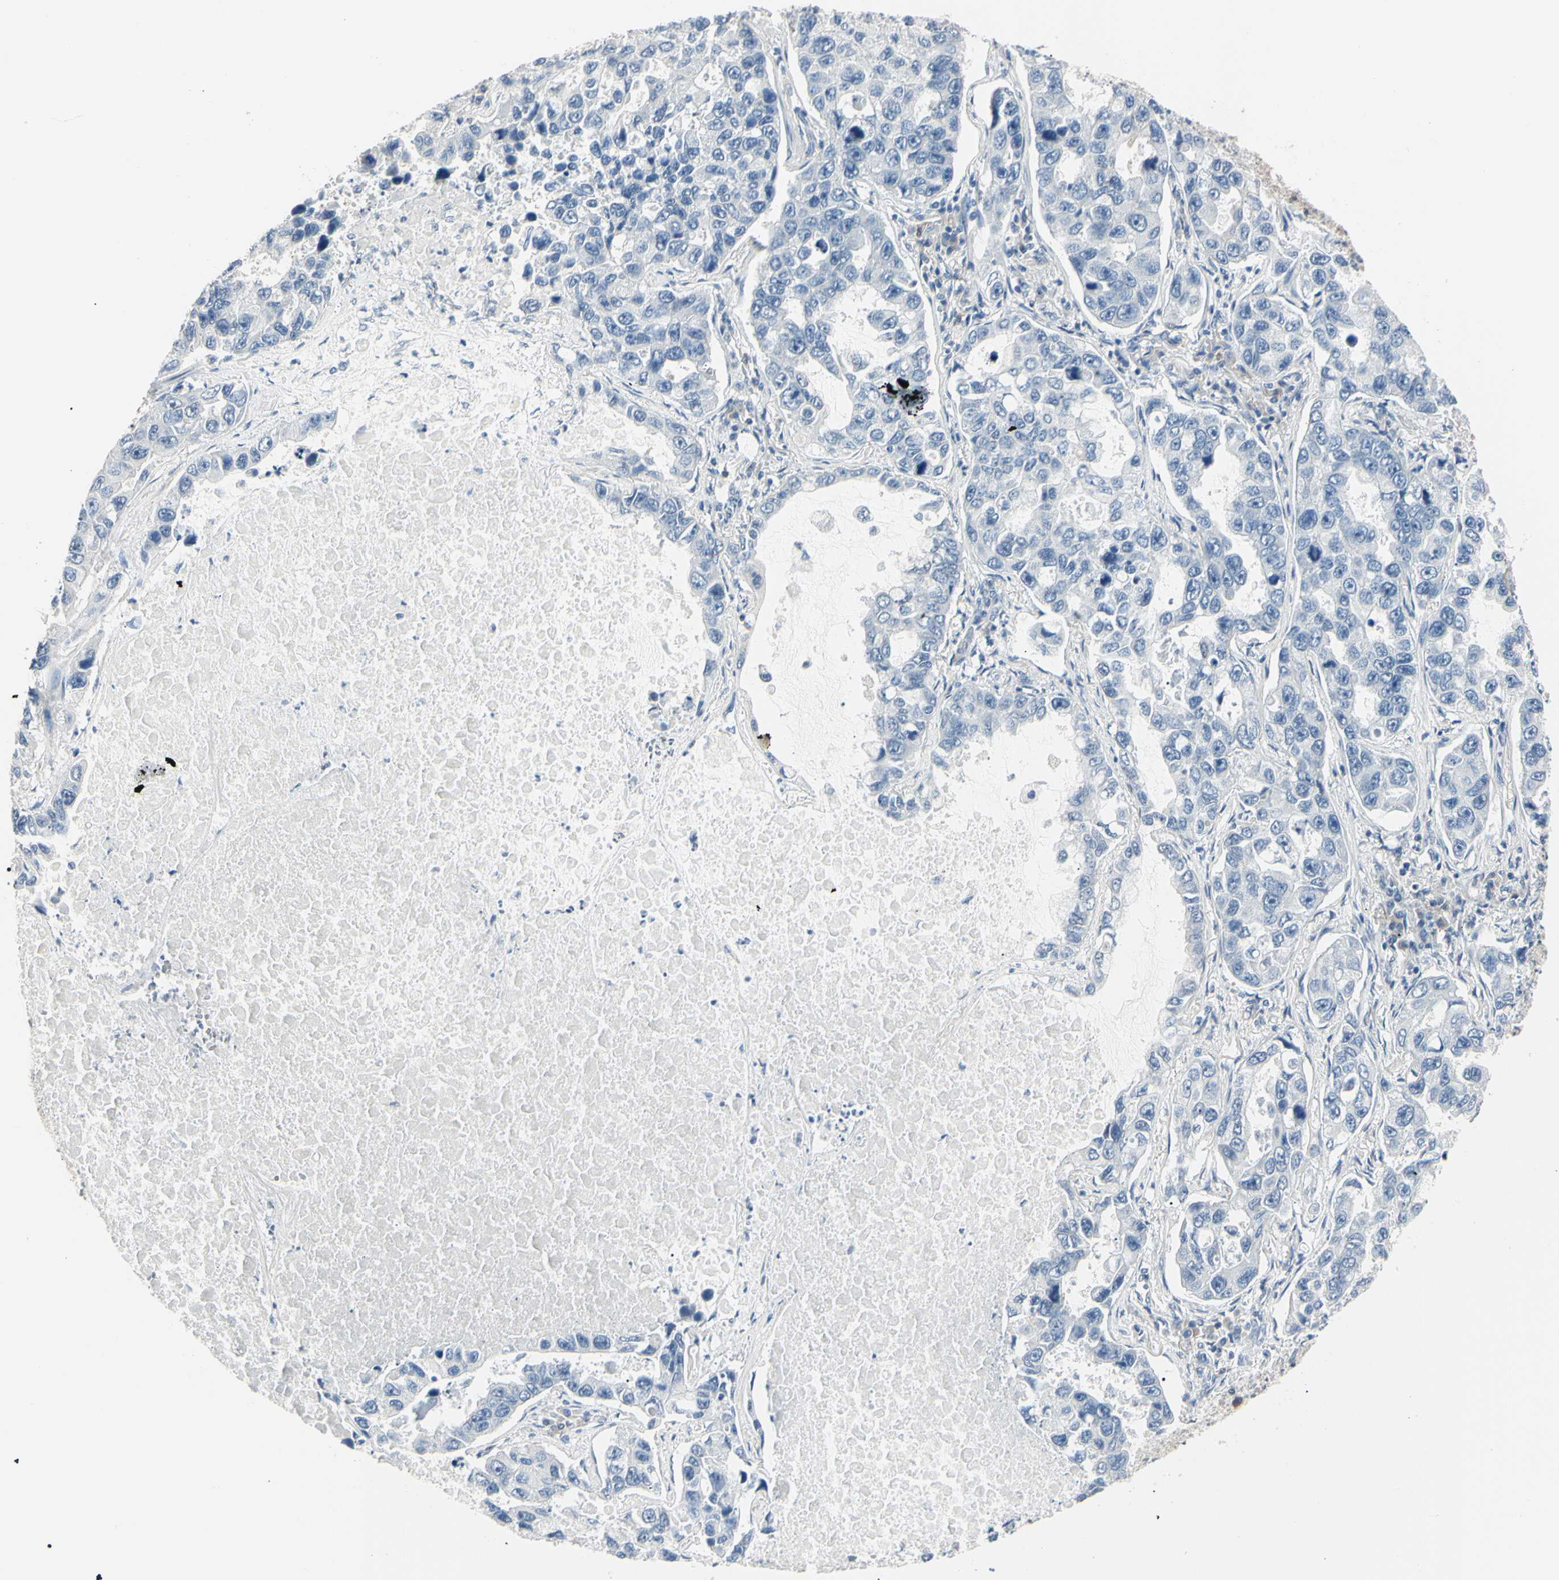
{"staining": {"intensity": "weak", "quantity": "<25%", "location": "cytoplasmic/membranous"}, "tissue": "lung cancer", "cell_type": "Tumor cells", "image_type": "cancer", "snomed": [{"axis": "morphology", "description": "Adenocarcinoma, NOS"}, {"axis": "topography", "description": "Lung"}], "caption": "Immunohistochemistry (IHC) of lung cancer (adenocarcinoma) exhibits no expression in tumor cells.", "gene": "AKR1C3", "patient": {"sex": "male", "age": 64}}